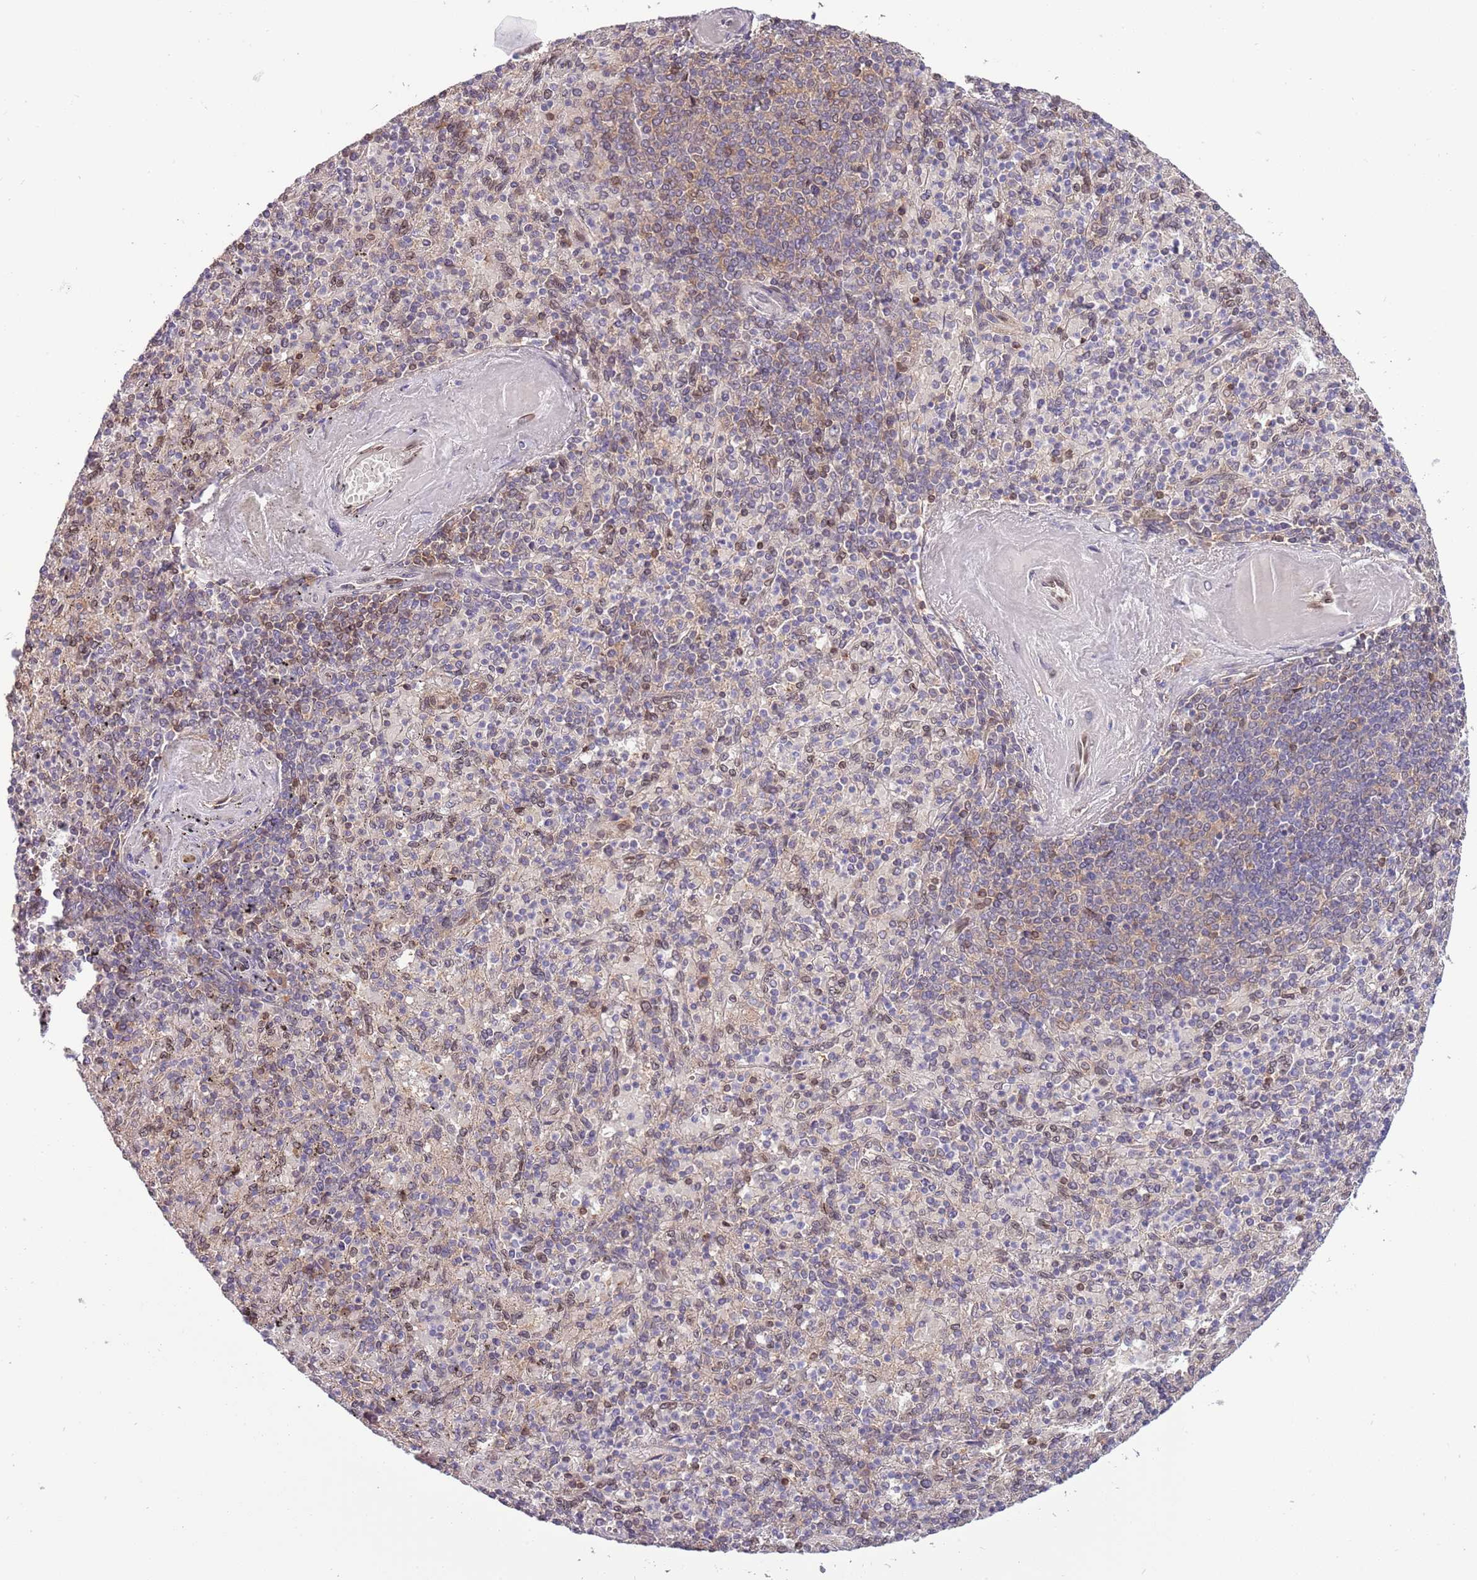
{"staining": {"intensity": "weak", "quantity": "<25%", "location": "nuclear"}, "tissue": "spleen", "cell_type": "Cells in red pulp", "image_type": "normal", "snomed": [{"axis": "morphology", "description": "Normal tissue, NOS"}, {"axis": "topography", "description": "Spleen"}], "caption": "High magnification brightfield microscopy of normal spleen stained with DAB (brown) and counterstained with hematoxylin (blue): cells in red pulp show no significant expression.", "gene": "ZNF665", "patient": {"sex": "male", "age": 82}}